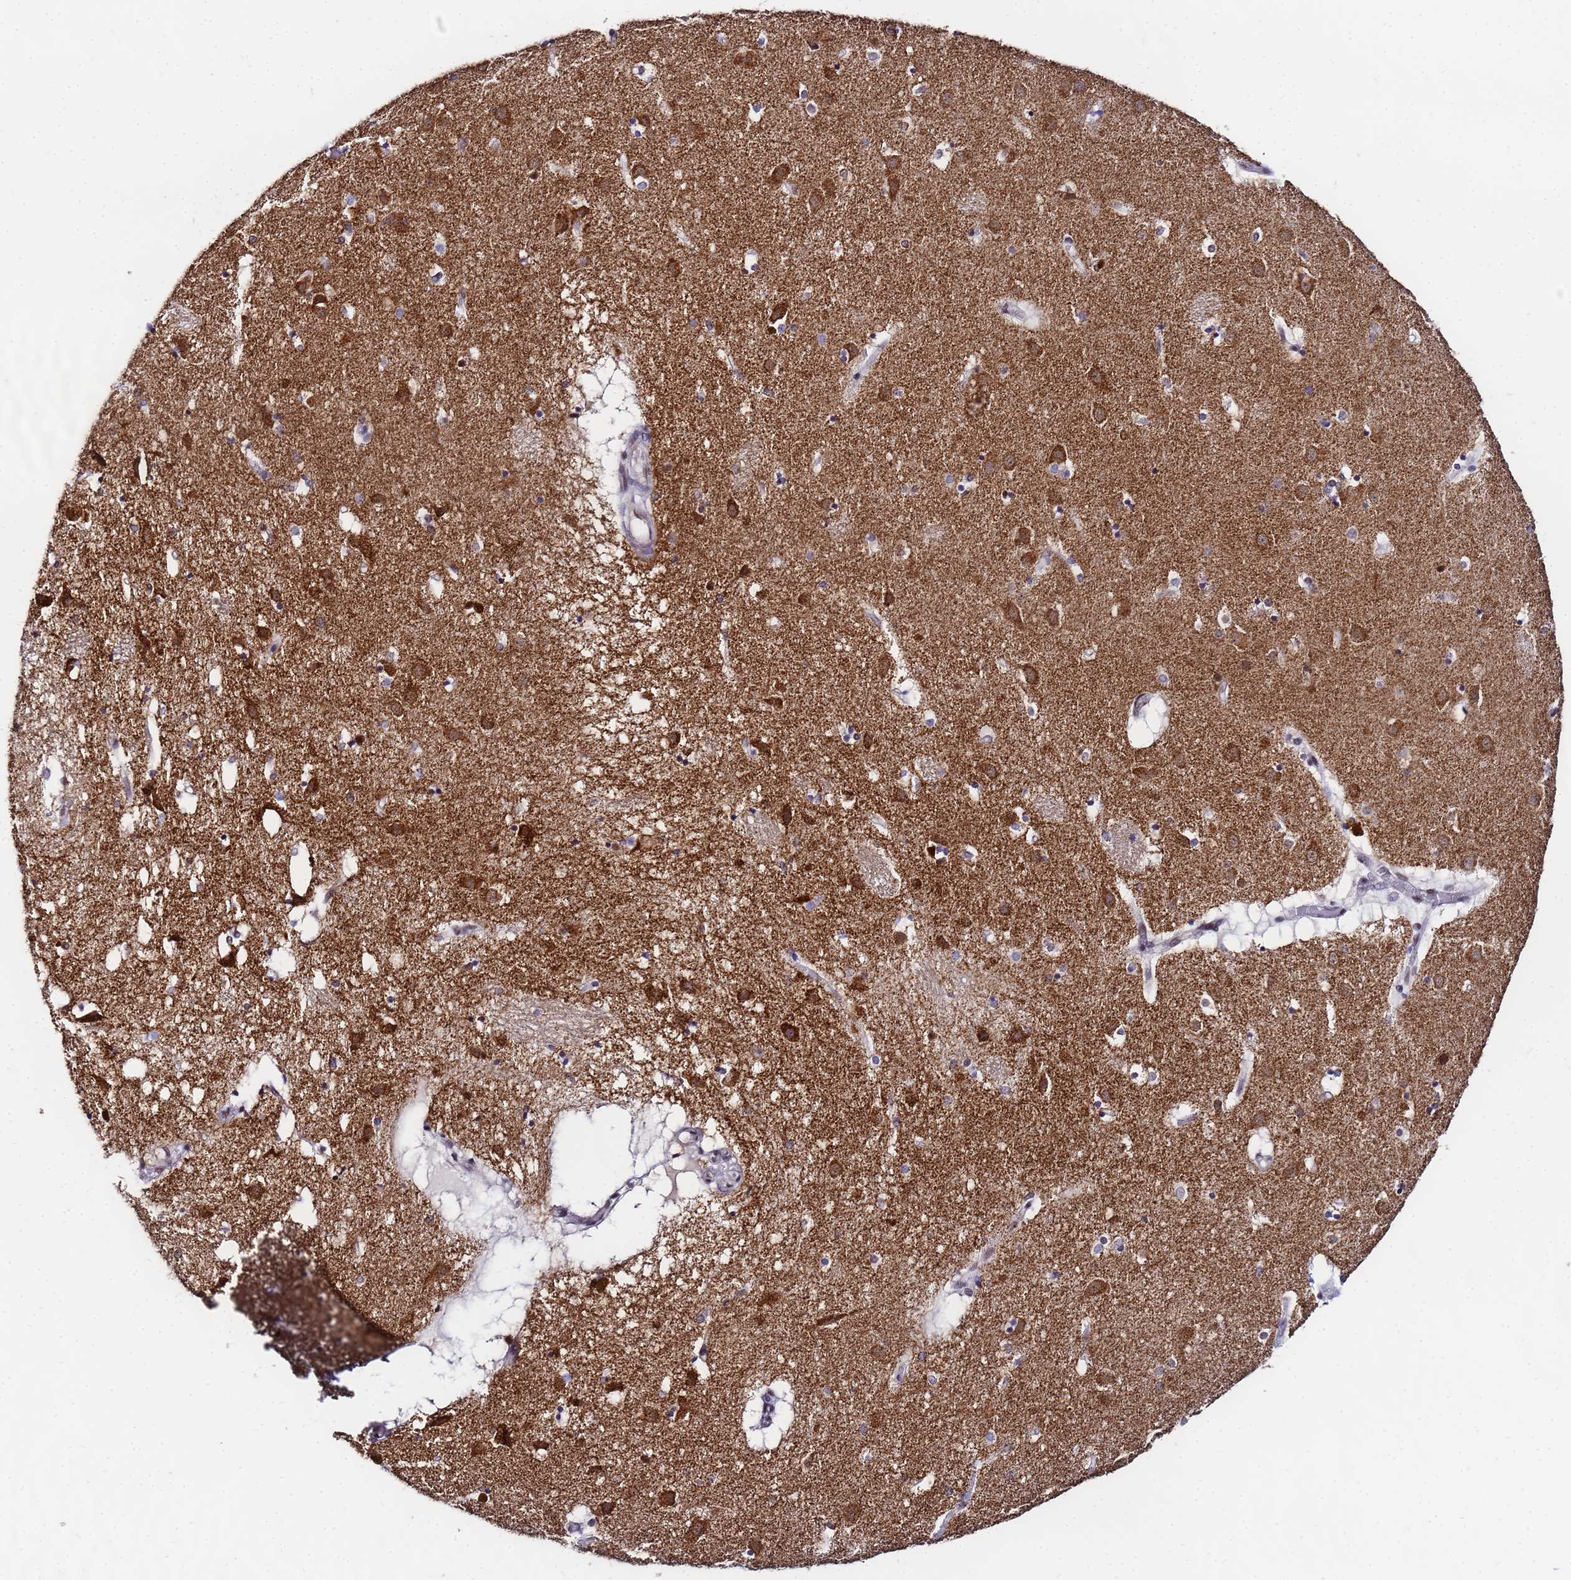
{"staining": {"intensity": "moderate", "quantity": "<25%", "location": "cytoplasmic/membranous"}, "tissue": "caudate", "cell_type": "Glial cells", "image_type": "normal", "snomed": [{"axis": "morphology", "description": "Normal tissue, NOS"}, {"axis": "topography", "description": "Lateral ventricle wall"}], "caption": "An immunohistochemistry (IHC) image of unremarkable tissue is shown. Protein staining in brown labels moderate cytoplasmic/membranous positivity in caudate within glial cells.", "gene": "CKMT1A", "patient": {"sex": "male", "age": 70}}